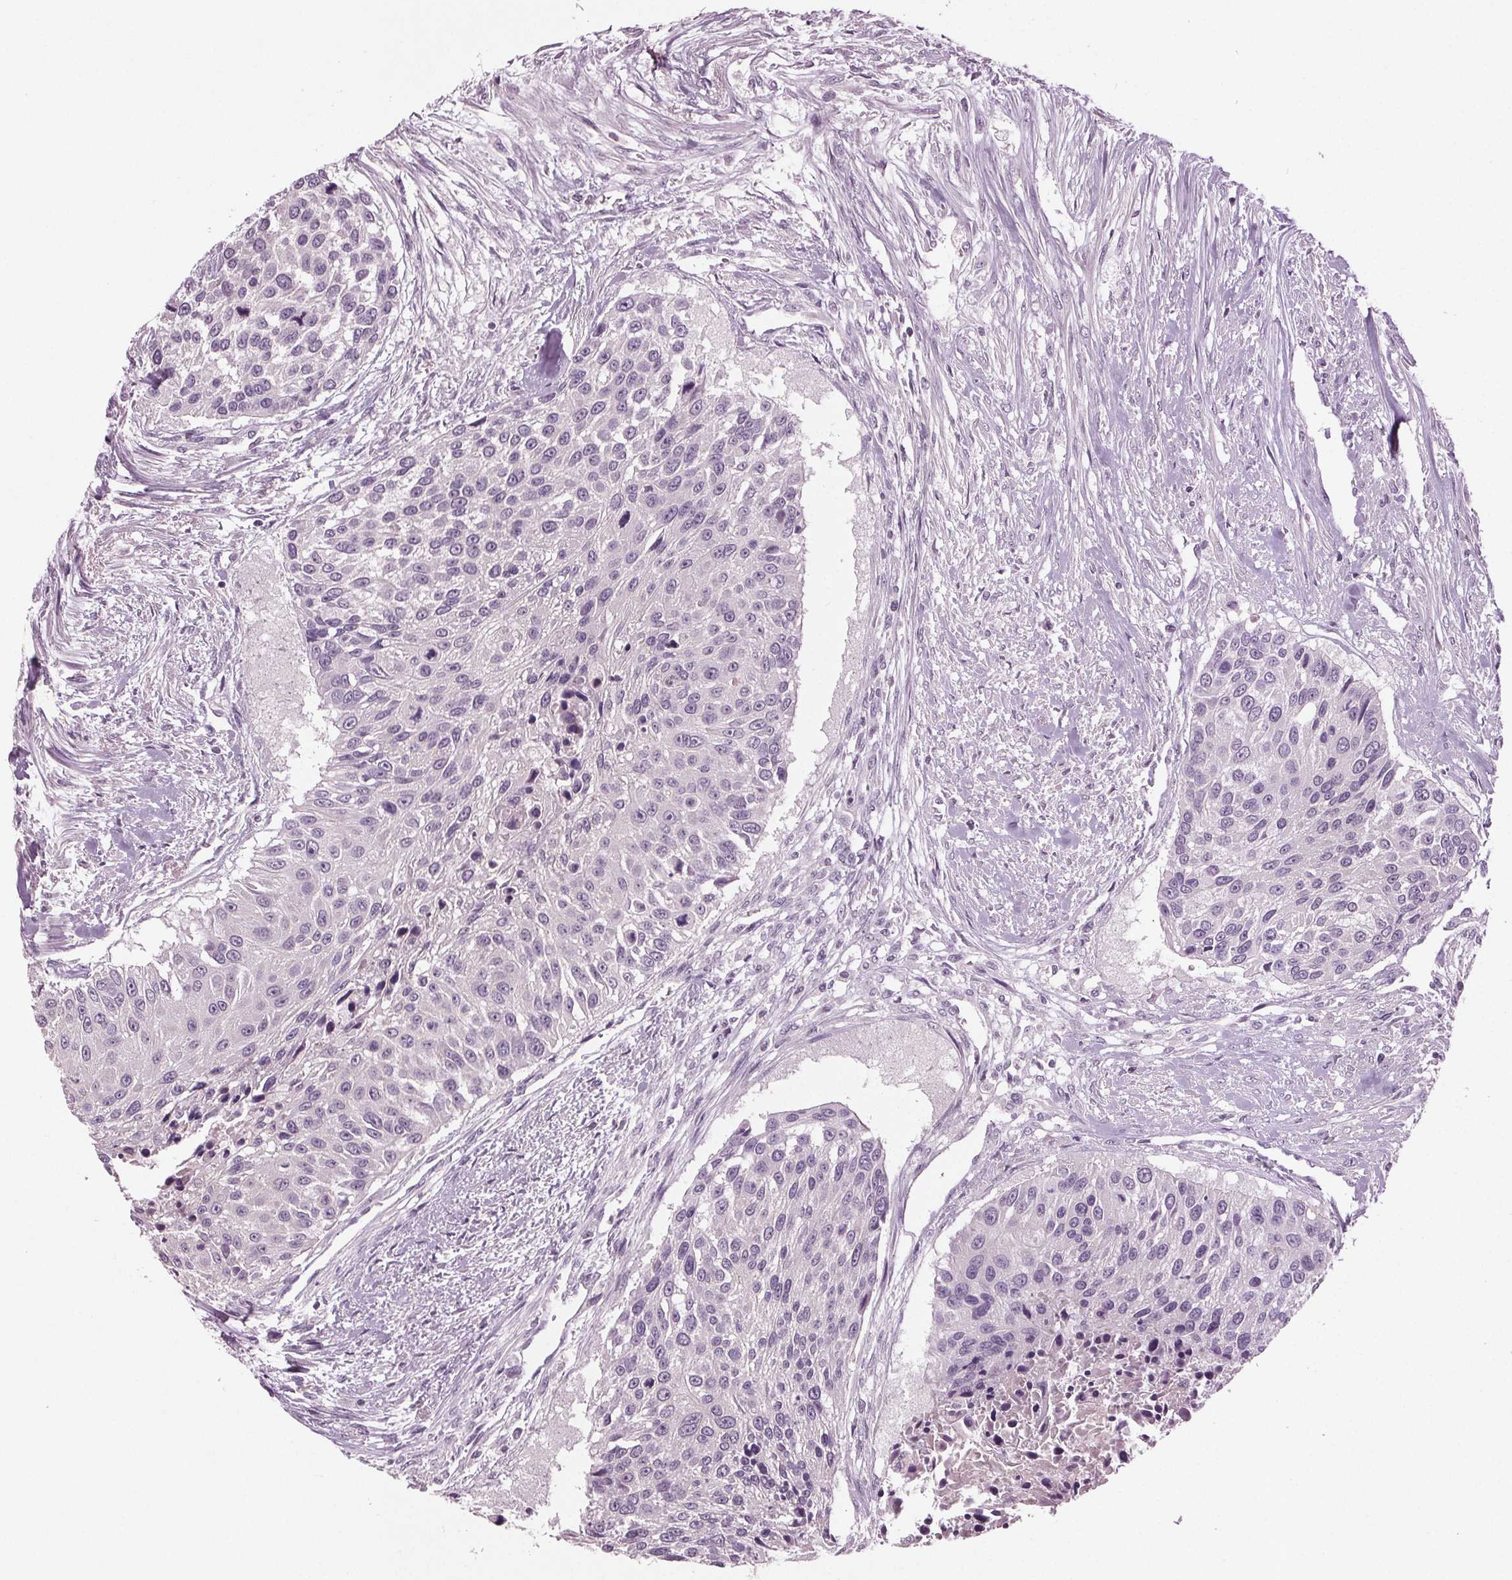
{"staining": {"intensity": "negative", "quantity": "none", "location": "none"}, "tissue": "urothelial cancer", "cell_type": "Tumor cells", "image_type": "cancer", "snomed": [{"axis": "morphology", "description": "Urothelial carcinoma, NOS"}, {"axis": "topography", "description": "Urinary bladder"}], "caption": "Transitional cell carcinoma stained for a protein using immunohistochemistry exhibits no staining tumor cells.", "gene": "BHLHE22", "patient": {"sex": "male", "age": 55}}